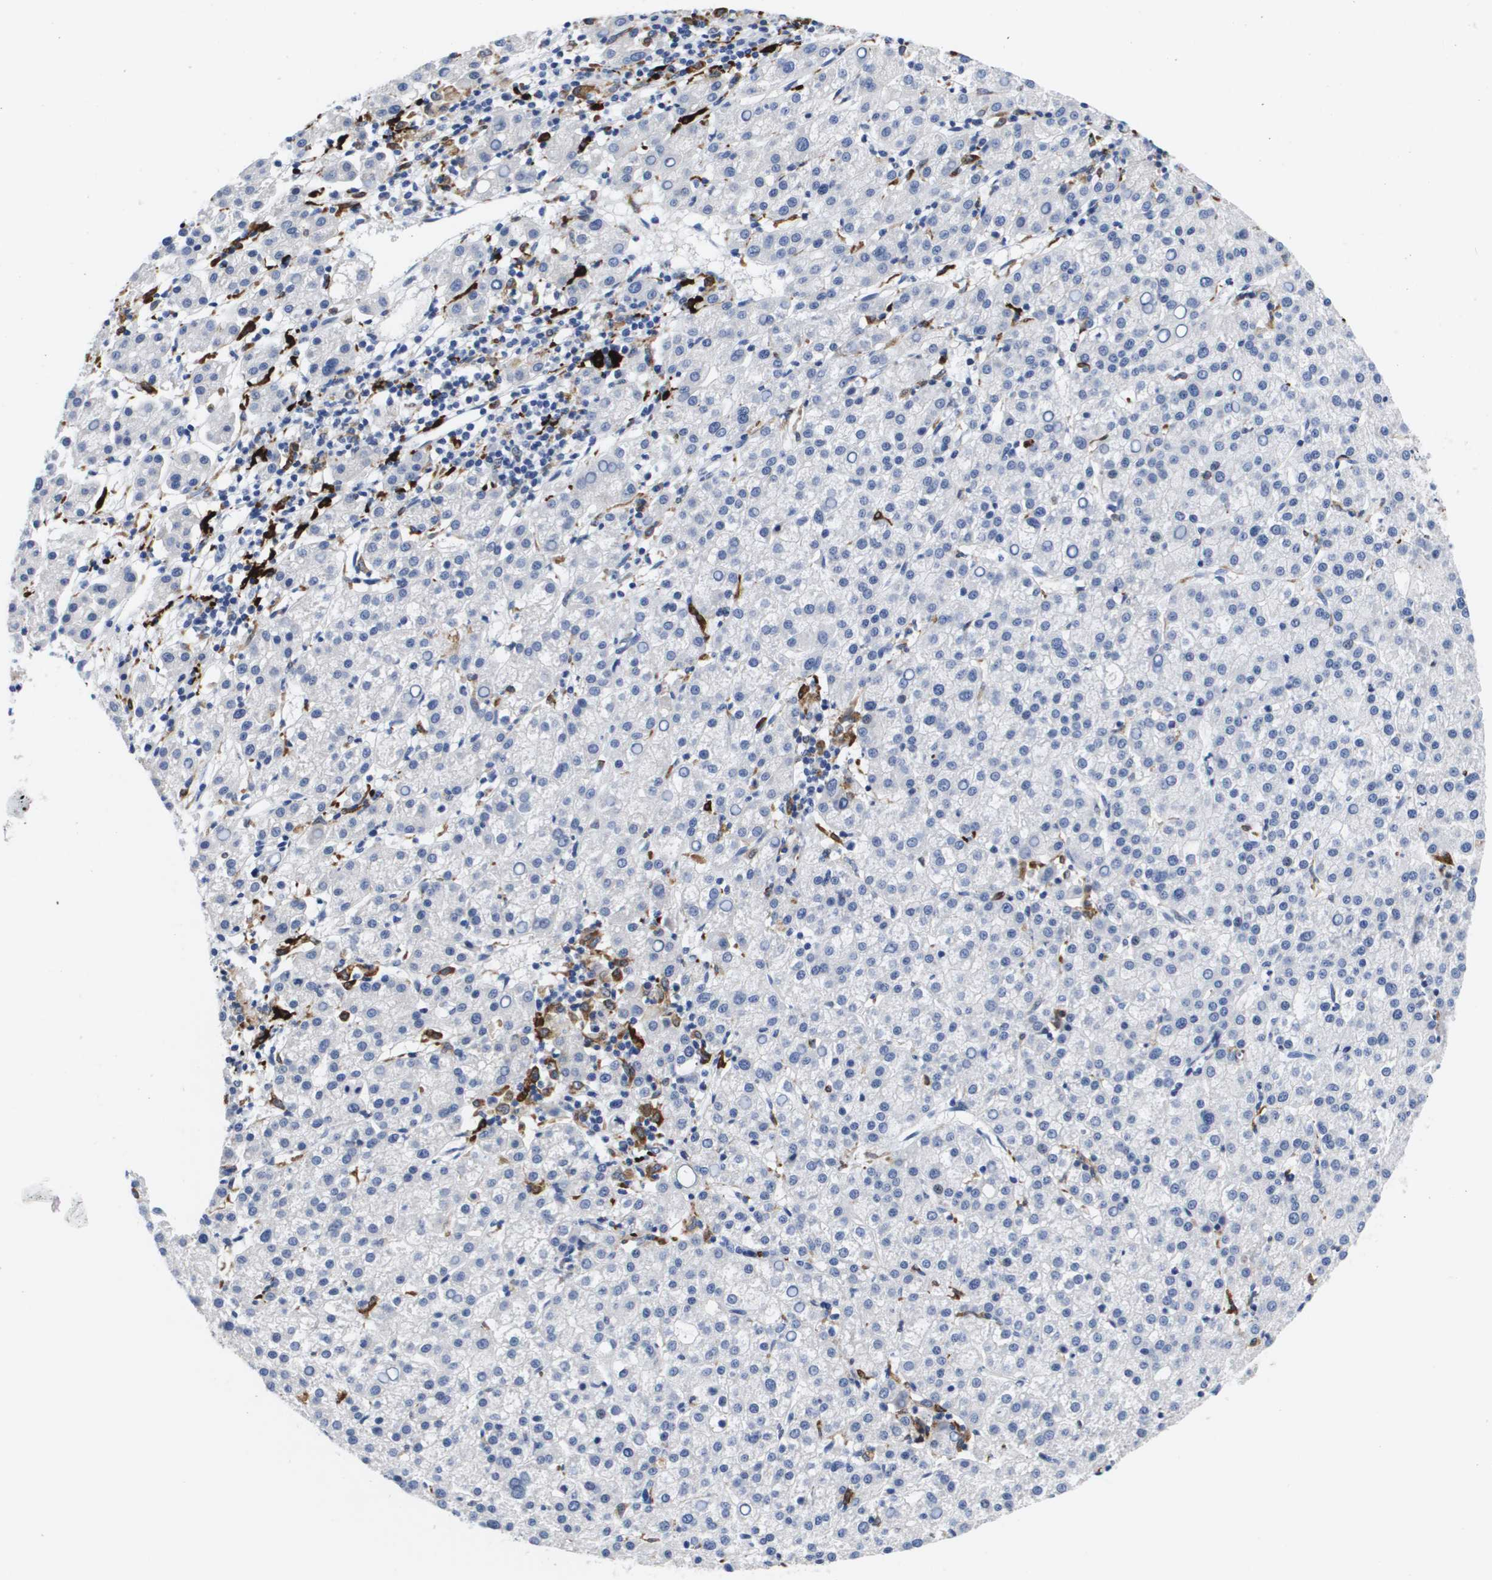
{"staining": {"intensity": "negative", "quantity": "none", "location": "none"}, "tissue": "liver cancer", "cell_type": "Tumor cells", "image_type": "cancer", "snomed": [{"axis": "morphology", "description": "Carcinoma, Hepatocellular, NOS"}, {"axis": "topography", "description": "Liver"}], "caption": "Liver cancer stained for a protein using IHC reveals no positivity tumor cells.", "gene": "HMOX1", "patient": {"sex": "female", "age": 58}}